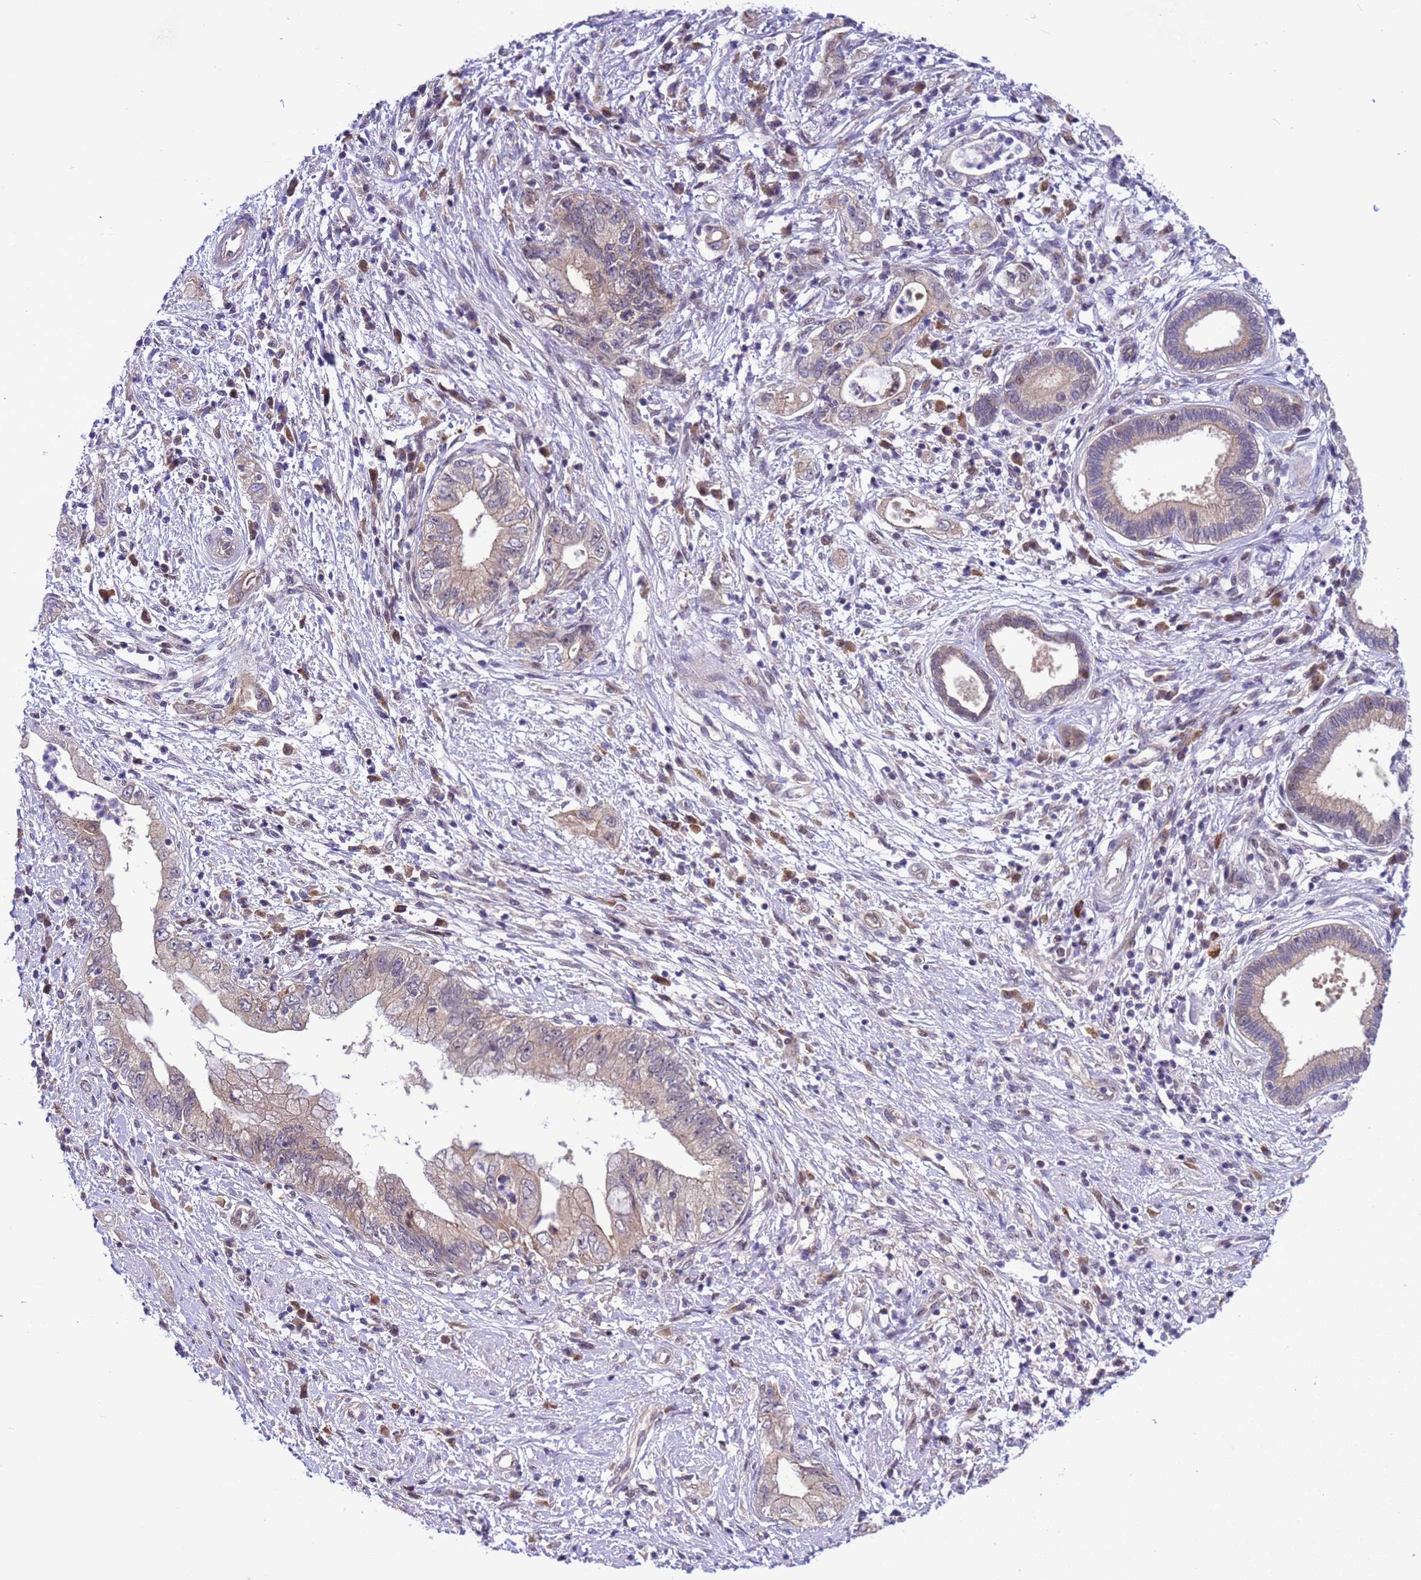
{"staining": {"intensity": "weak", "quantity": "<25%", "location": "cytoplasmic/membranous"}, "tissue": "pancreatic cancer", "cell_type": "Tumor cells", "image_type": "cancer", "snomed": [{"axis": "morphology", "description": "Adenocarcinoma, NOS"}, {"axis": "topography", "description": "Pancreas"}], "caption": "The immunohistochemistry (IHC) photomicrograph has no significant positivity in tumor cells of pancreatic cancer tissue.", "gene": "RASD1", "patient": {"sex": "female", "age": 73}}